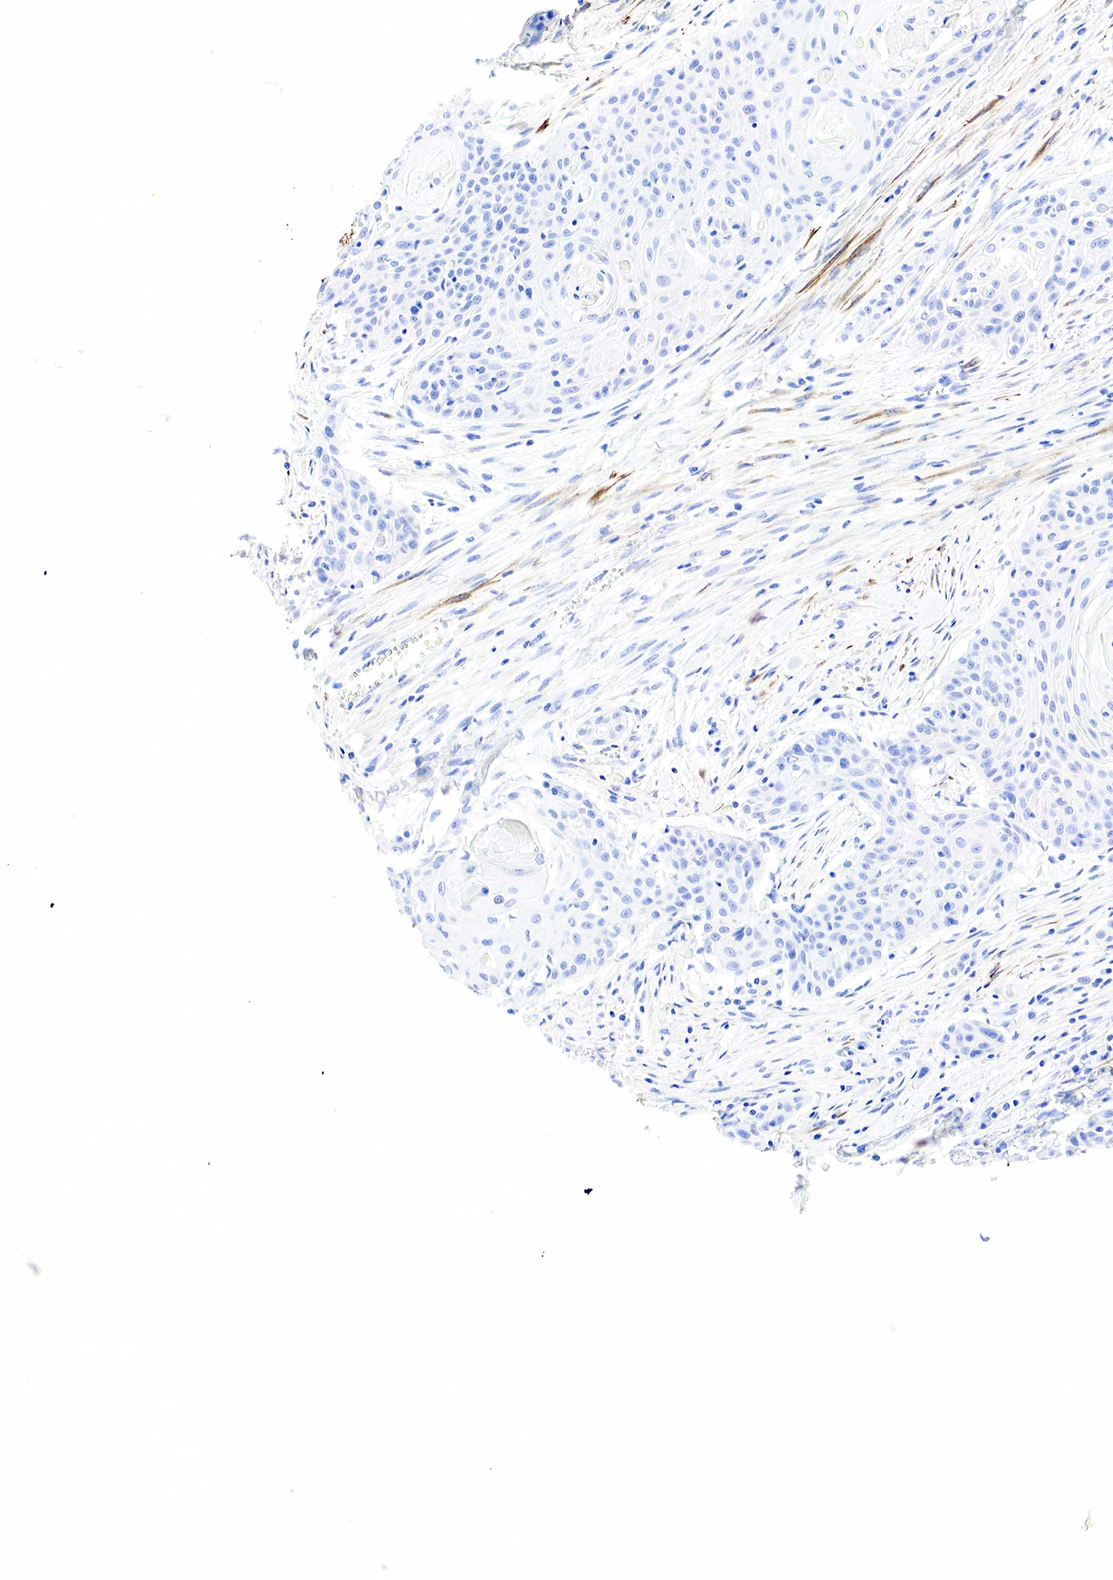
{"staining": {"intensity": "negative", "quantity": "none", "location": "none"}, "tissue": "head and neck cancer", "cell_type": "Tumor cells", "image_type": "cancer", "snomed": [{"axis": "morphology", "description": "Squamous cell carcinoma, NOS"}, {"axis": "morphology", "description": "Squamous cell carcinoma, metastatic, NOS"}, {"axis": "topography", "description": "Lymph node"}, {"axis": "topography", "description": "Salivary gland"}, {"axis": "topography", "description": "Head-Neck"}], "caption": "An immunohistochemistry photomicrograph of metastatic squamous cell carcinoma (head and neck) is shown. There is no staining in tumor cells of metastatic squamous cell carcinoma (head and neck).", "gene": "KRT7", "patient": {"sex": "female", "age": 74}}